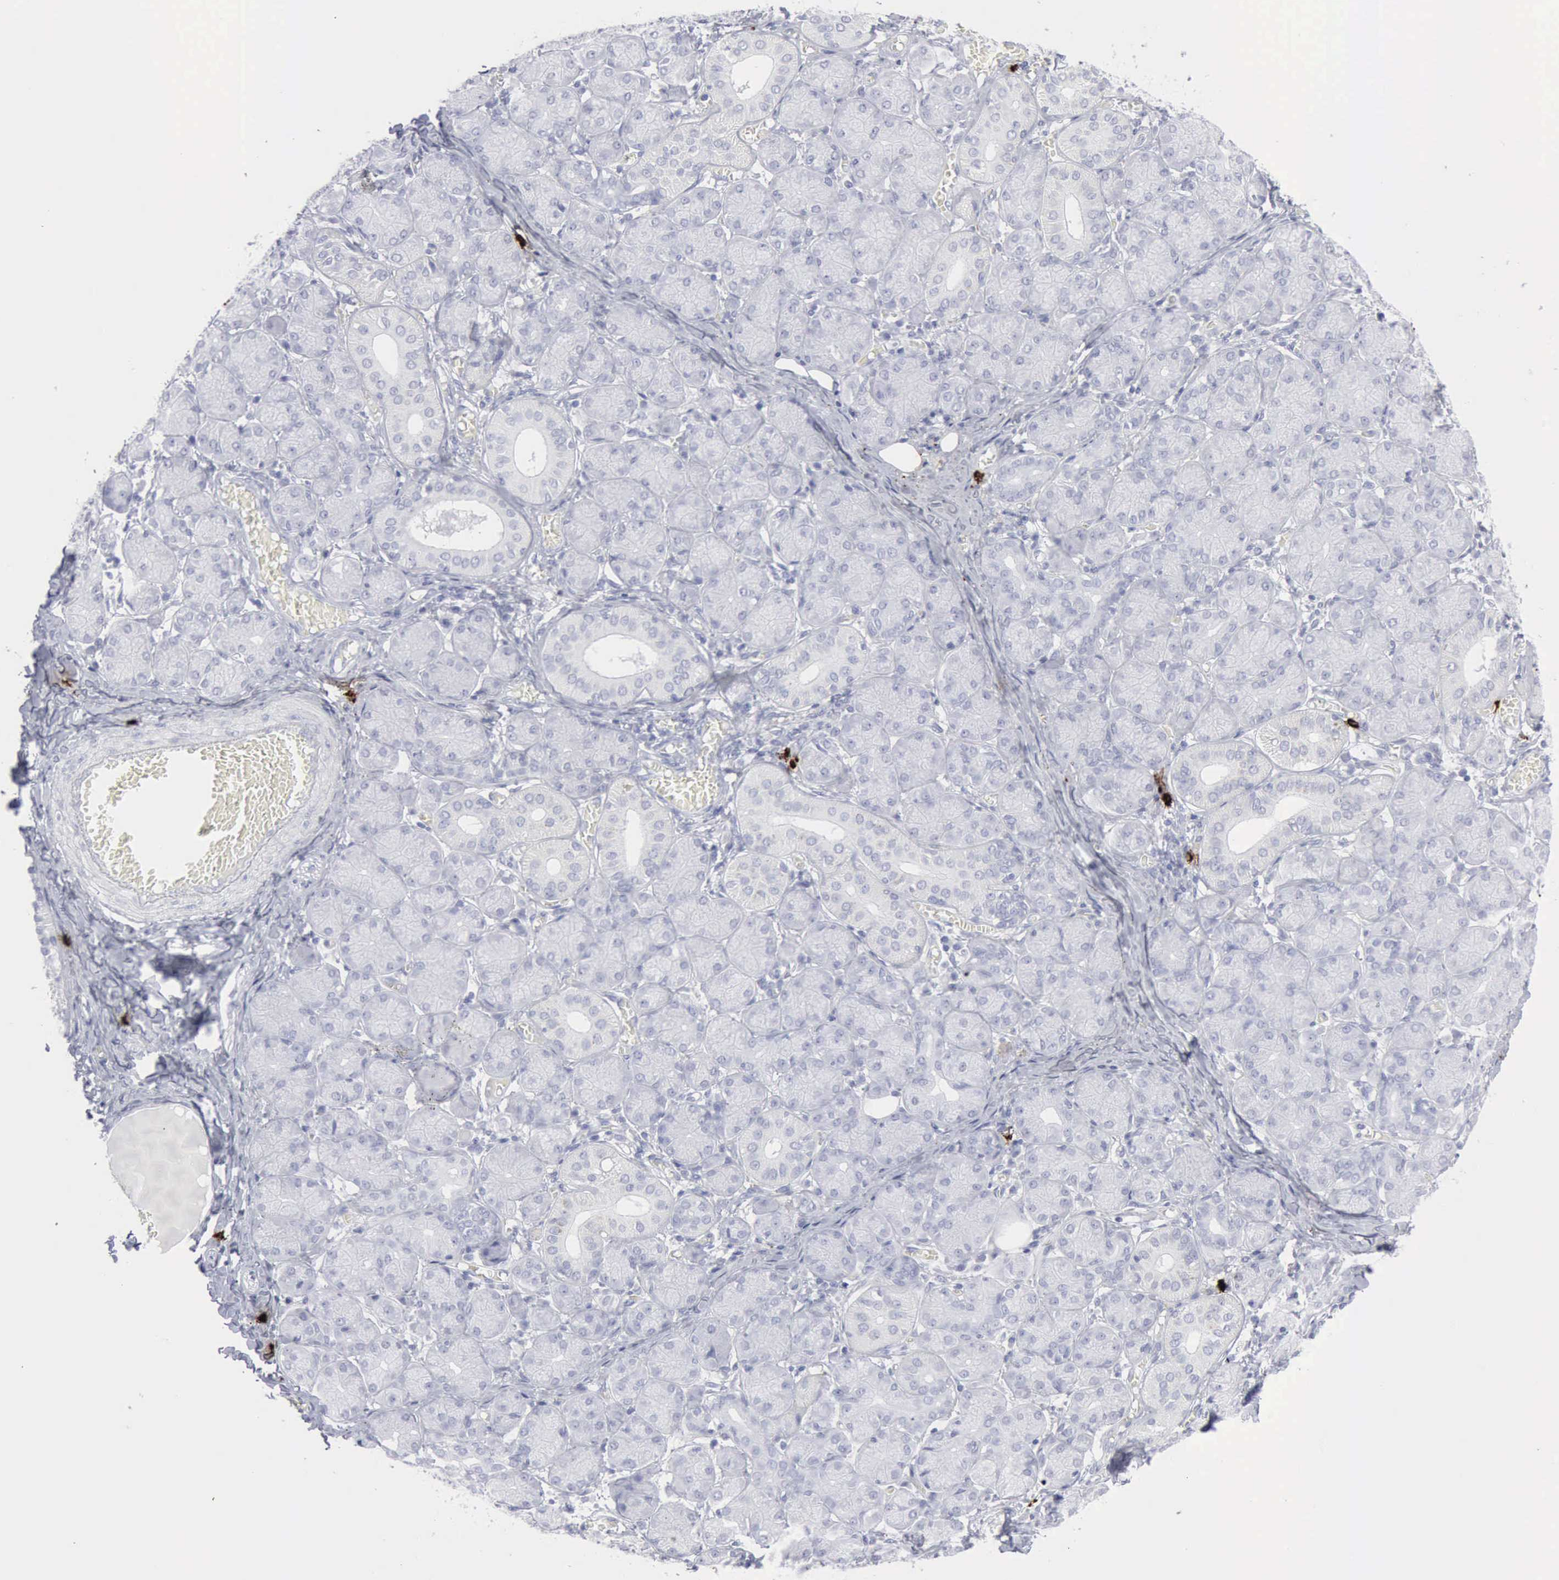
{"staining": {"intensity": "negative", "quantity": "none", "location": "none"}, "tissue": "salivary gland", "cell_type": "Glandular cells", "image_type": "normal", "snomed": [{"axis": "morphology", "description": "Normal tissue, NOS"}, {"axis": "topography", "description": "Salivary gland"}], "caption": "High power microscopy photomicrograph of an immunohistochemistry (IHC) histopathology image of normal salivary gland, revealing no significant positivity in glandular cells. (DAB immunohistochemistry, high magnification).", "gene": "CMA1", "patient": {"sex": "female", "age": 24}}